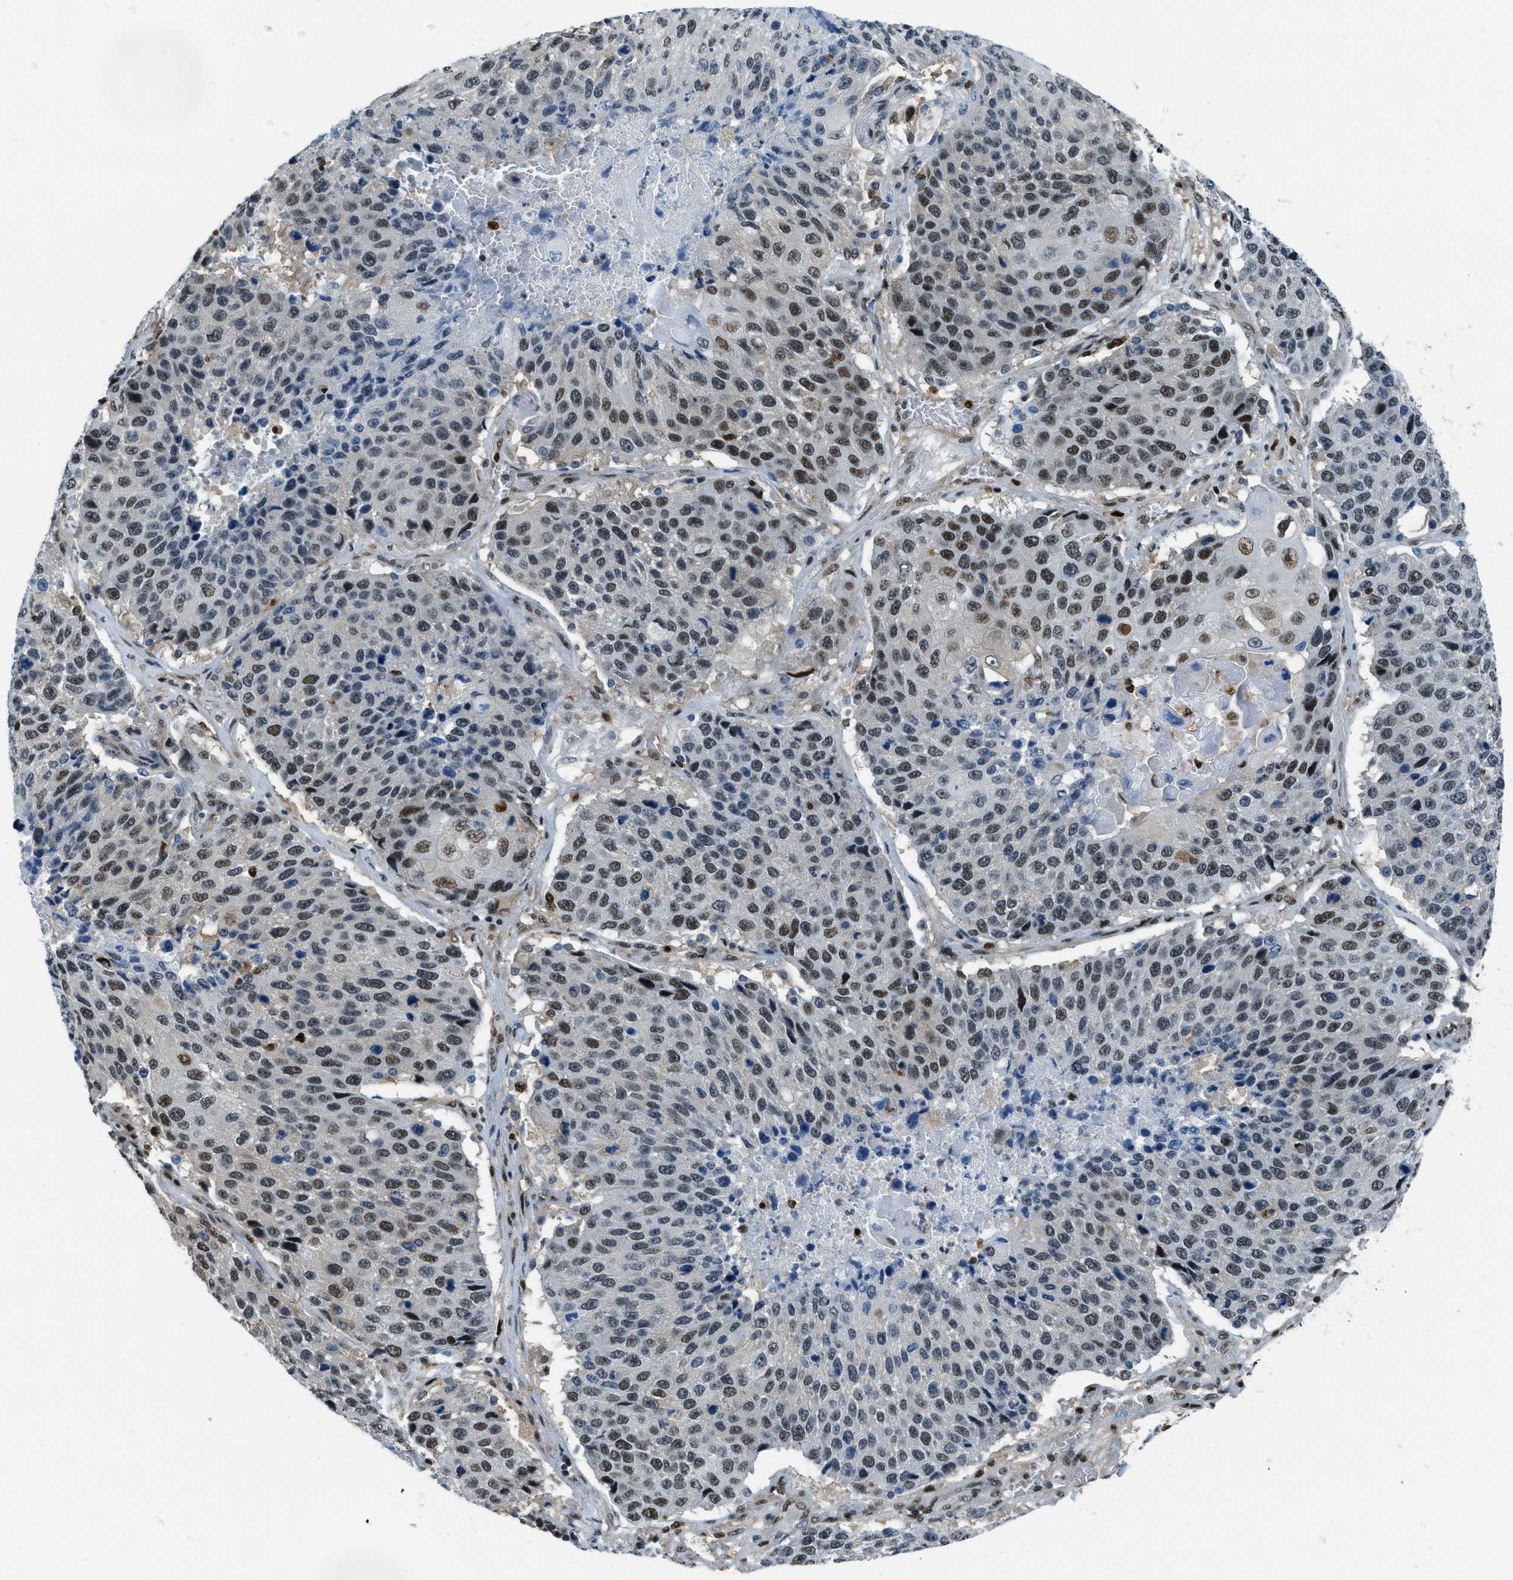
{"staining": {"intensity": "moderate", "quantity": "25%-75%", "location": "nuclear"}, "tissue": "lung cancer", "cell_type": "Tumor cells", "image_type": "cancer", "snomed": [{"axis": "morphology", "description": "Squamous cell carcinoma, NOS"}, {"axis": "topography", "description": "Lung"}], "caption": "High-power microscopy captured an immunohistochemistry (IHC) histopathology image of squamous cell carcinoma (lung), revealing moderate nuclear staining in approximately 25%-75% of tumor cells.", "gene": "OGFR", "patient": {"sex": "male", "age": 61}}